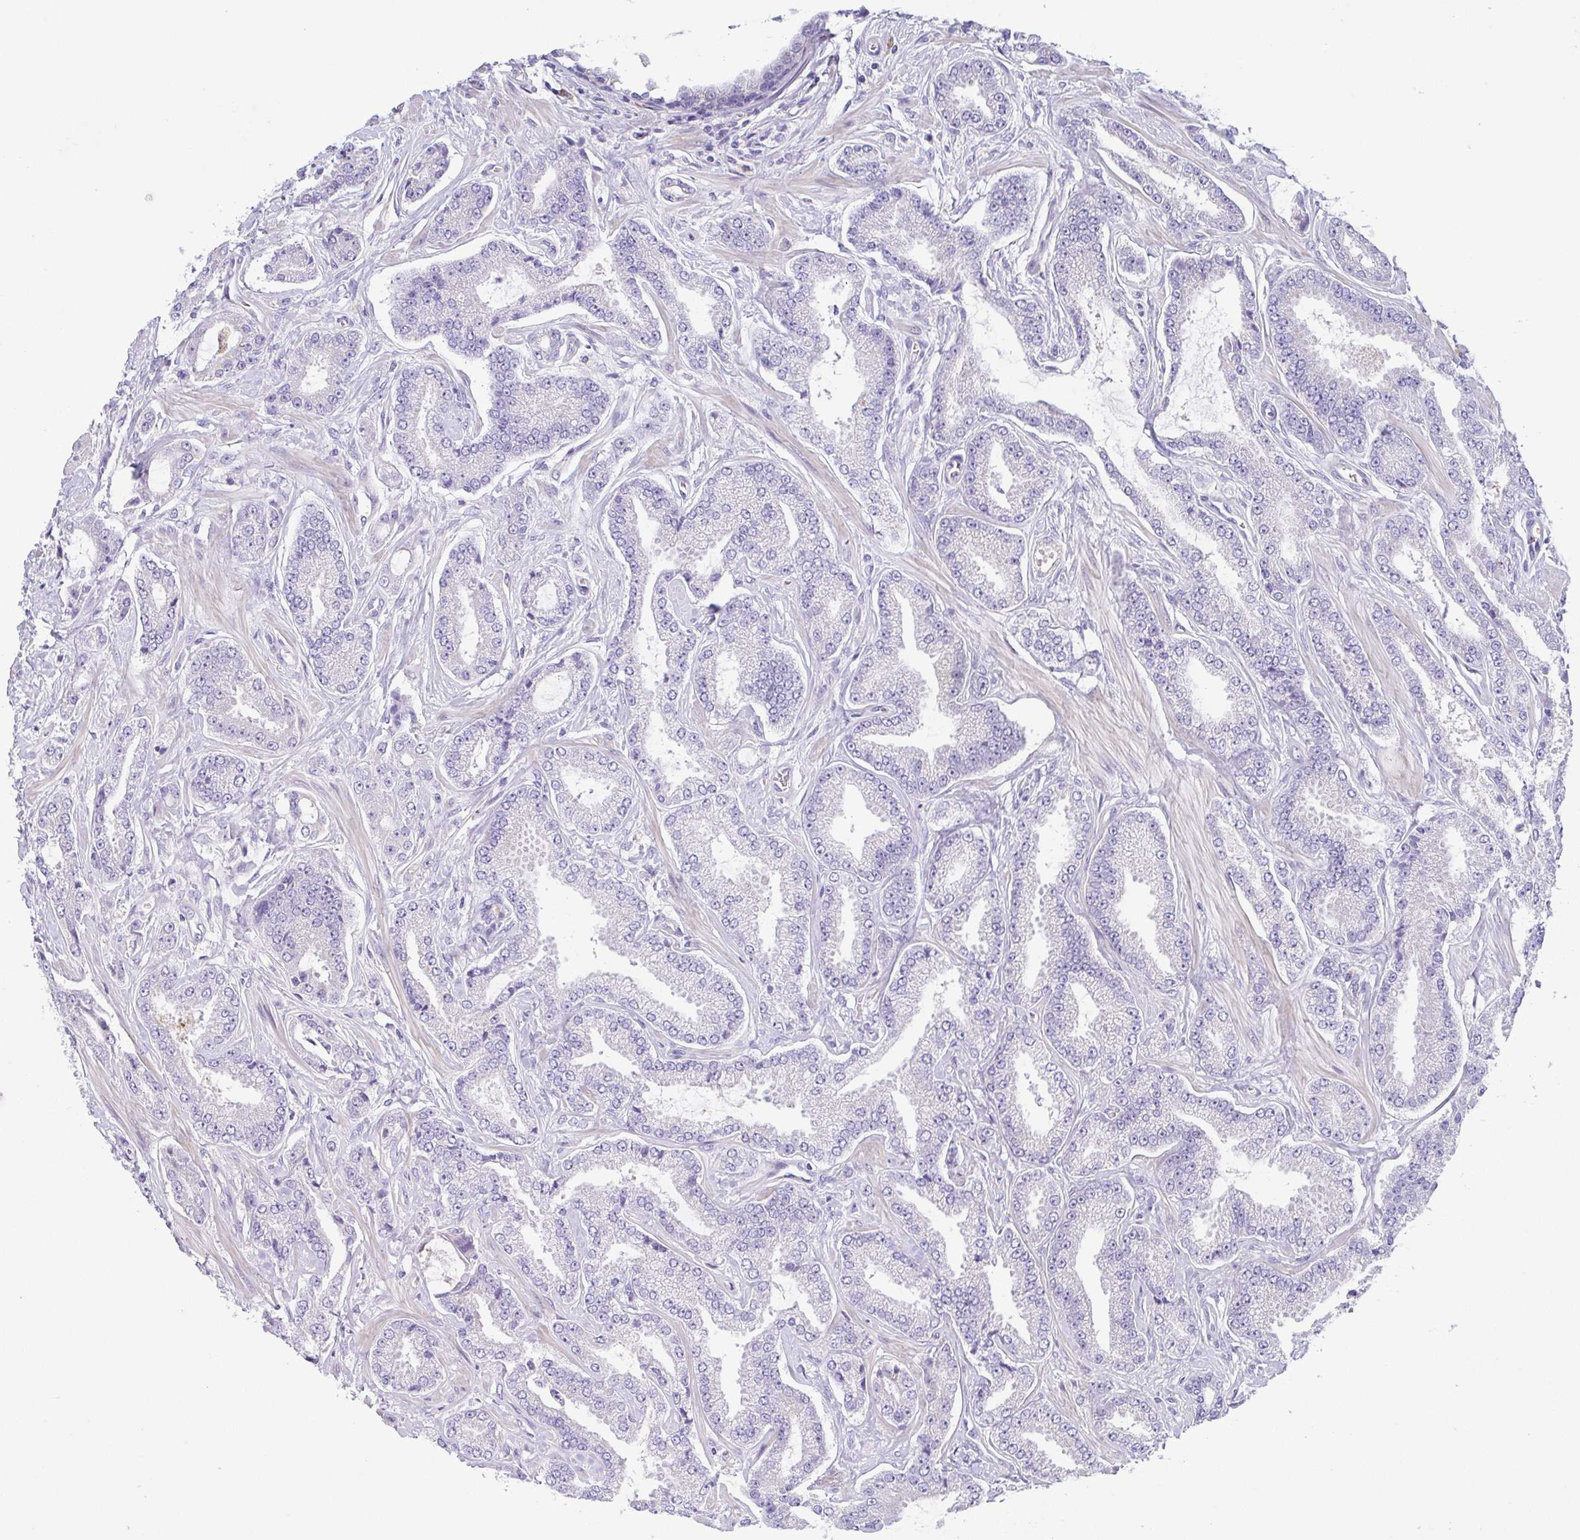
{"staining": {"intensity": "negative", "quantity": "none", "location": "none"}, "tissue": "prostate cancer", "cell_type": "Tumor cells", "image_type": "cancer", "snomed": [{"axis": "morphology", "description": "Adenocarcinoma, Low grade"}, {"axis": "topography", "description": "Prostate"}], "caption": "High power microscopy histopathology image of an immunohistochemistry histopathology image of prostate low-grade adenocarcinoma, revealing no significant expression in tumor cells.", "gene": "PKDREJ", "patient": {"sex": "male", "age": 55}}